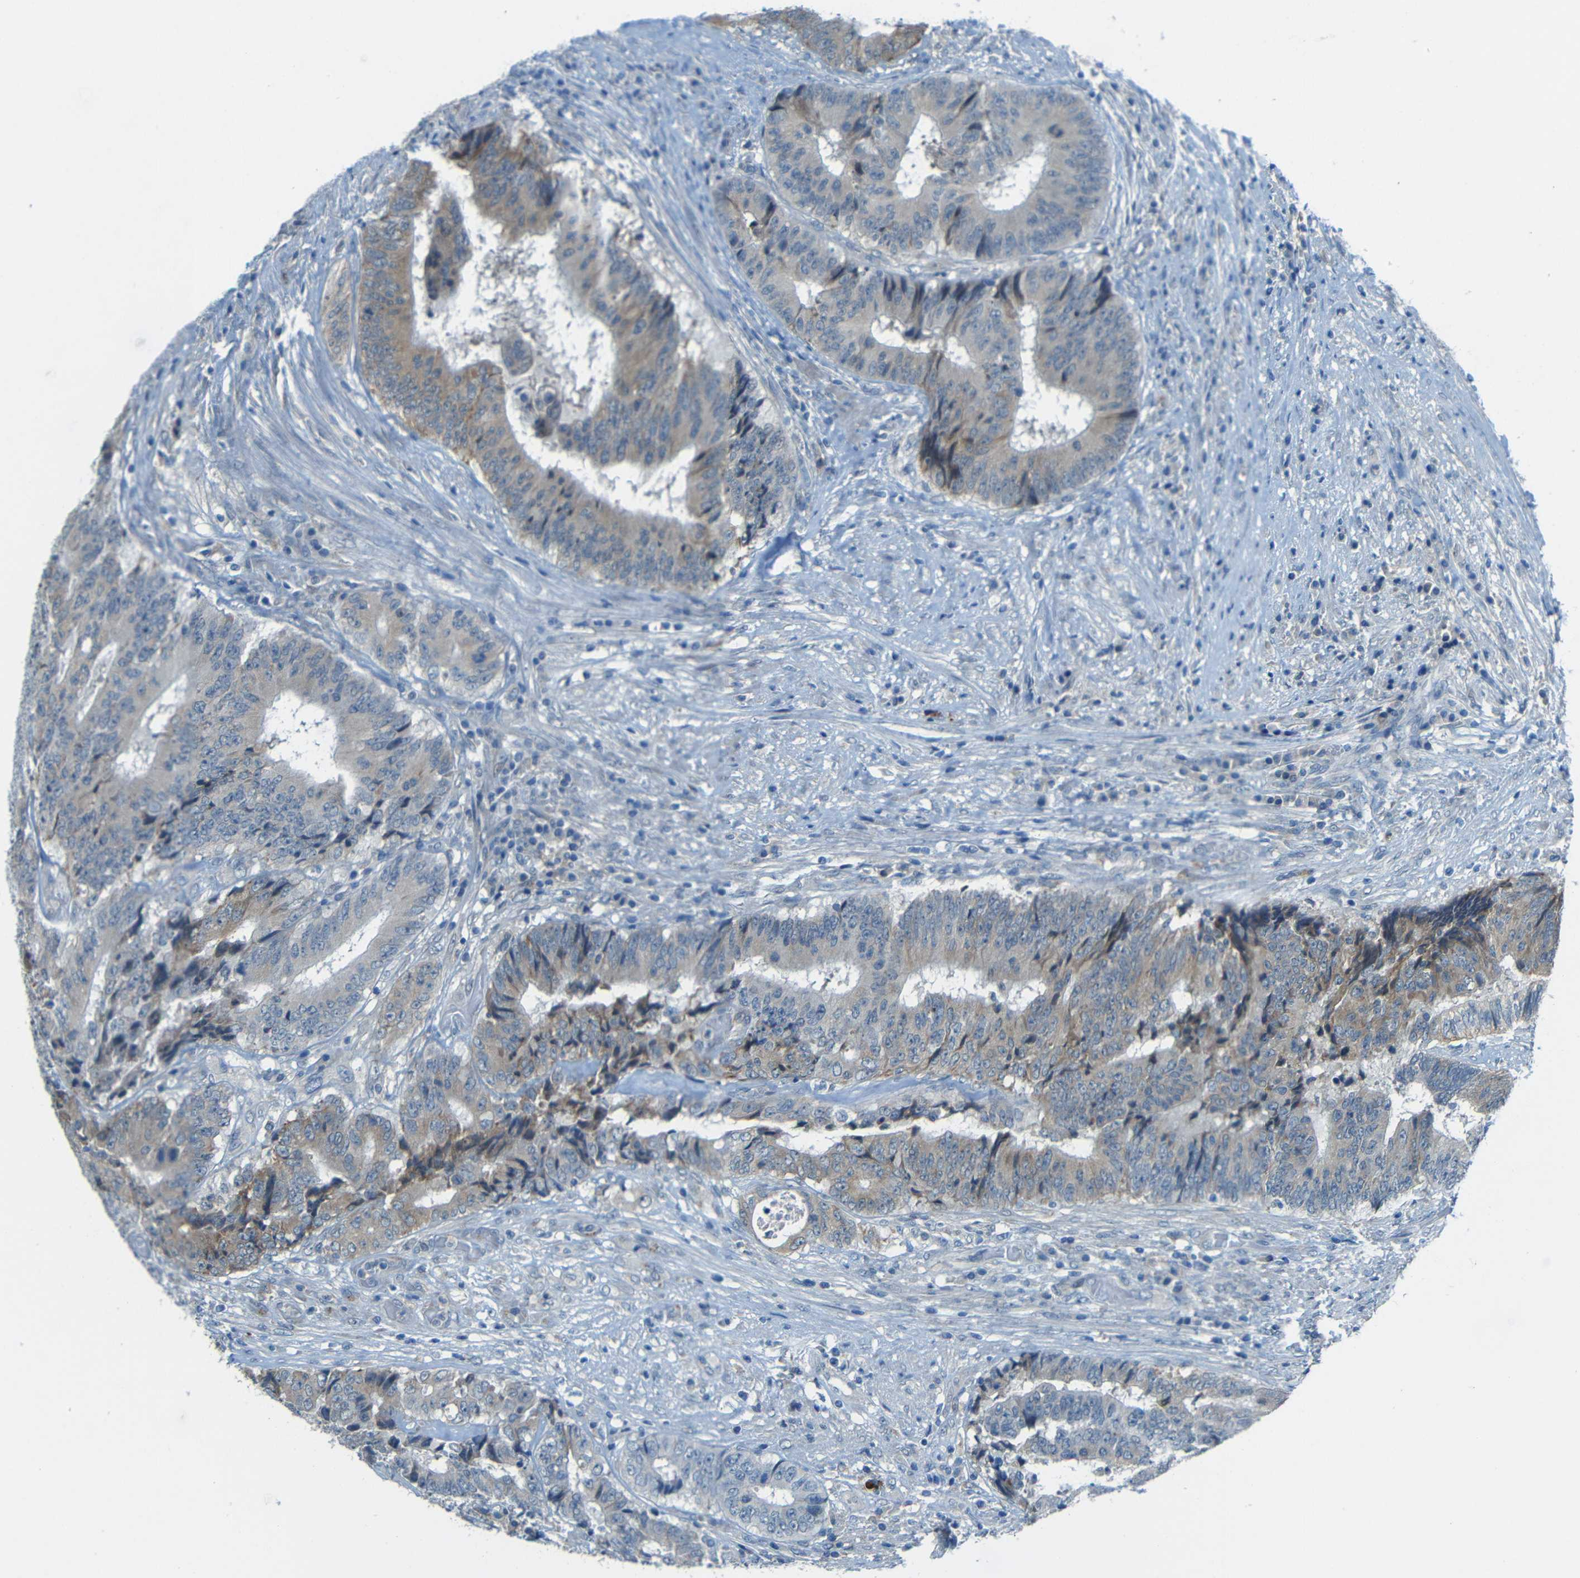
{"staining": {"intensity": "moderate", "quantity": "25%-75%", "location": "cytoplasmic/membranous"}, "tissue": "colorectal cancer", "cell_type": "Tumor cells", "image_type": "cancer", "snomed": [{"axis": "morphology", "description": "Adenocarcinoma, NOS"}, {"axis": "topography", "description": "Rectum"}], "caption": "Adenocarcinoma (colorectal) tissue shows moderate cytoplasmic/membranous expression in approximately 25%-75% of tumor cells Ihc stains the protein in brown and the nuclei are stained blue.", "gene": "ANKRD22", "patient": {"sex": "male", "age": 72}}